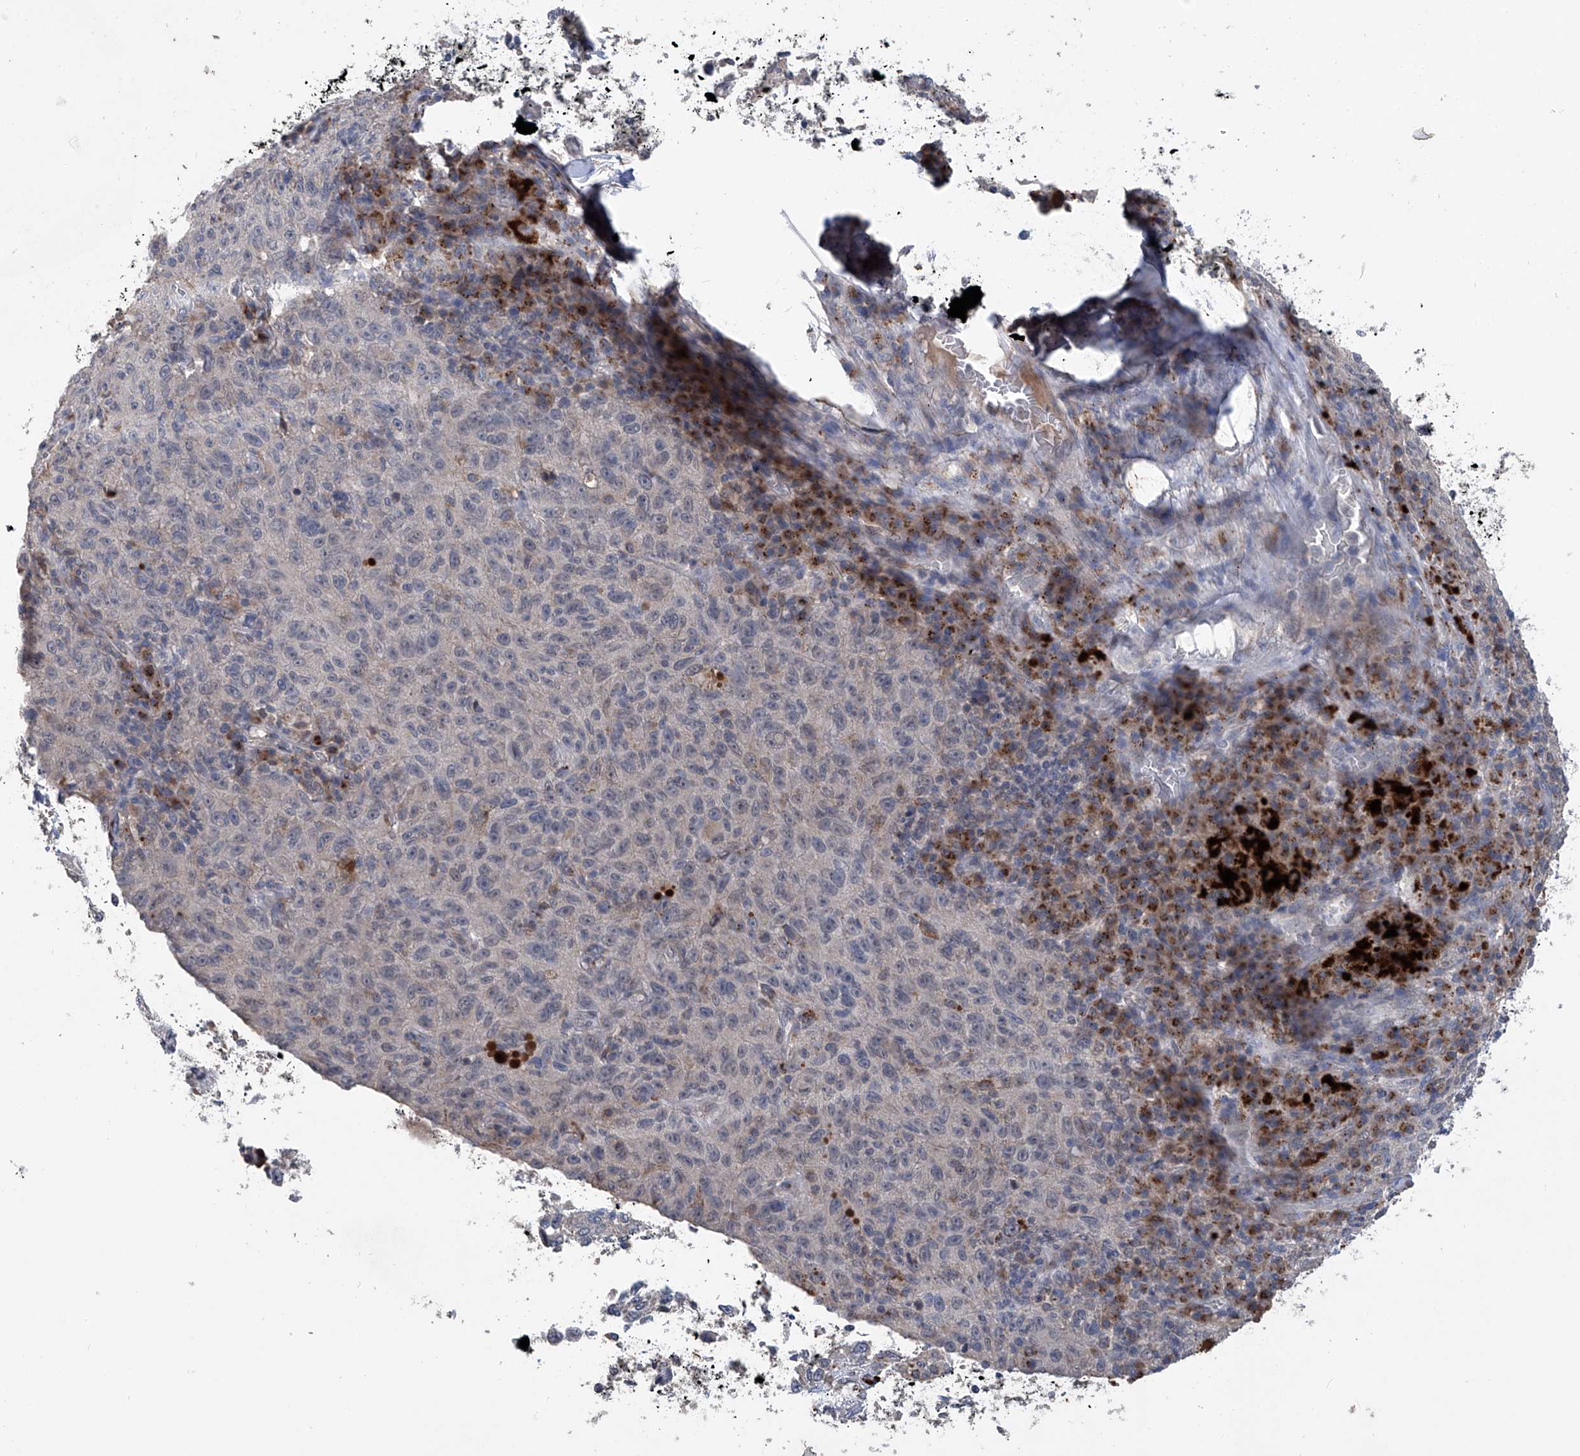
{"staining": {"intensity": "negative", "quantity": "none", "location": "none"}, "tissue": "skin cancer", "cell_type": "Tumor cells", "image_type": "cancer", "snomed": [{"axis": "morphology", "description": "Squamous cell carcinoma, NOS"}, {"axis": "morphology", "description": "Squamous cell carcinoma, metastatic, NOS"}, {"axis": "topography", "description": "Skin"}, {"axis": "topography", "description": "Lymph node"}], "caption": "Immunohistochemistry image of human skin cancer (squamous cell carcinoma) stained for a protein (brown), which exhibits no expression in tumor cells. The staining is performed using DAB (3,3'-diaminobenzidine) brown chromogen with nuclei counter-stained in using hematoxylin.", "gene": "PCSK5", "patient": {"sex": "male", "age": 75}}